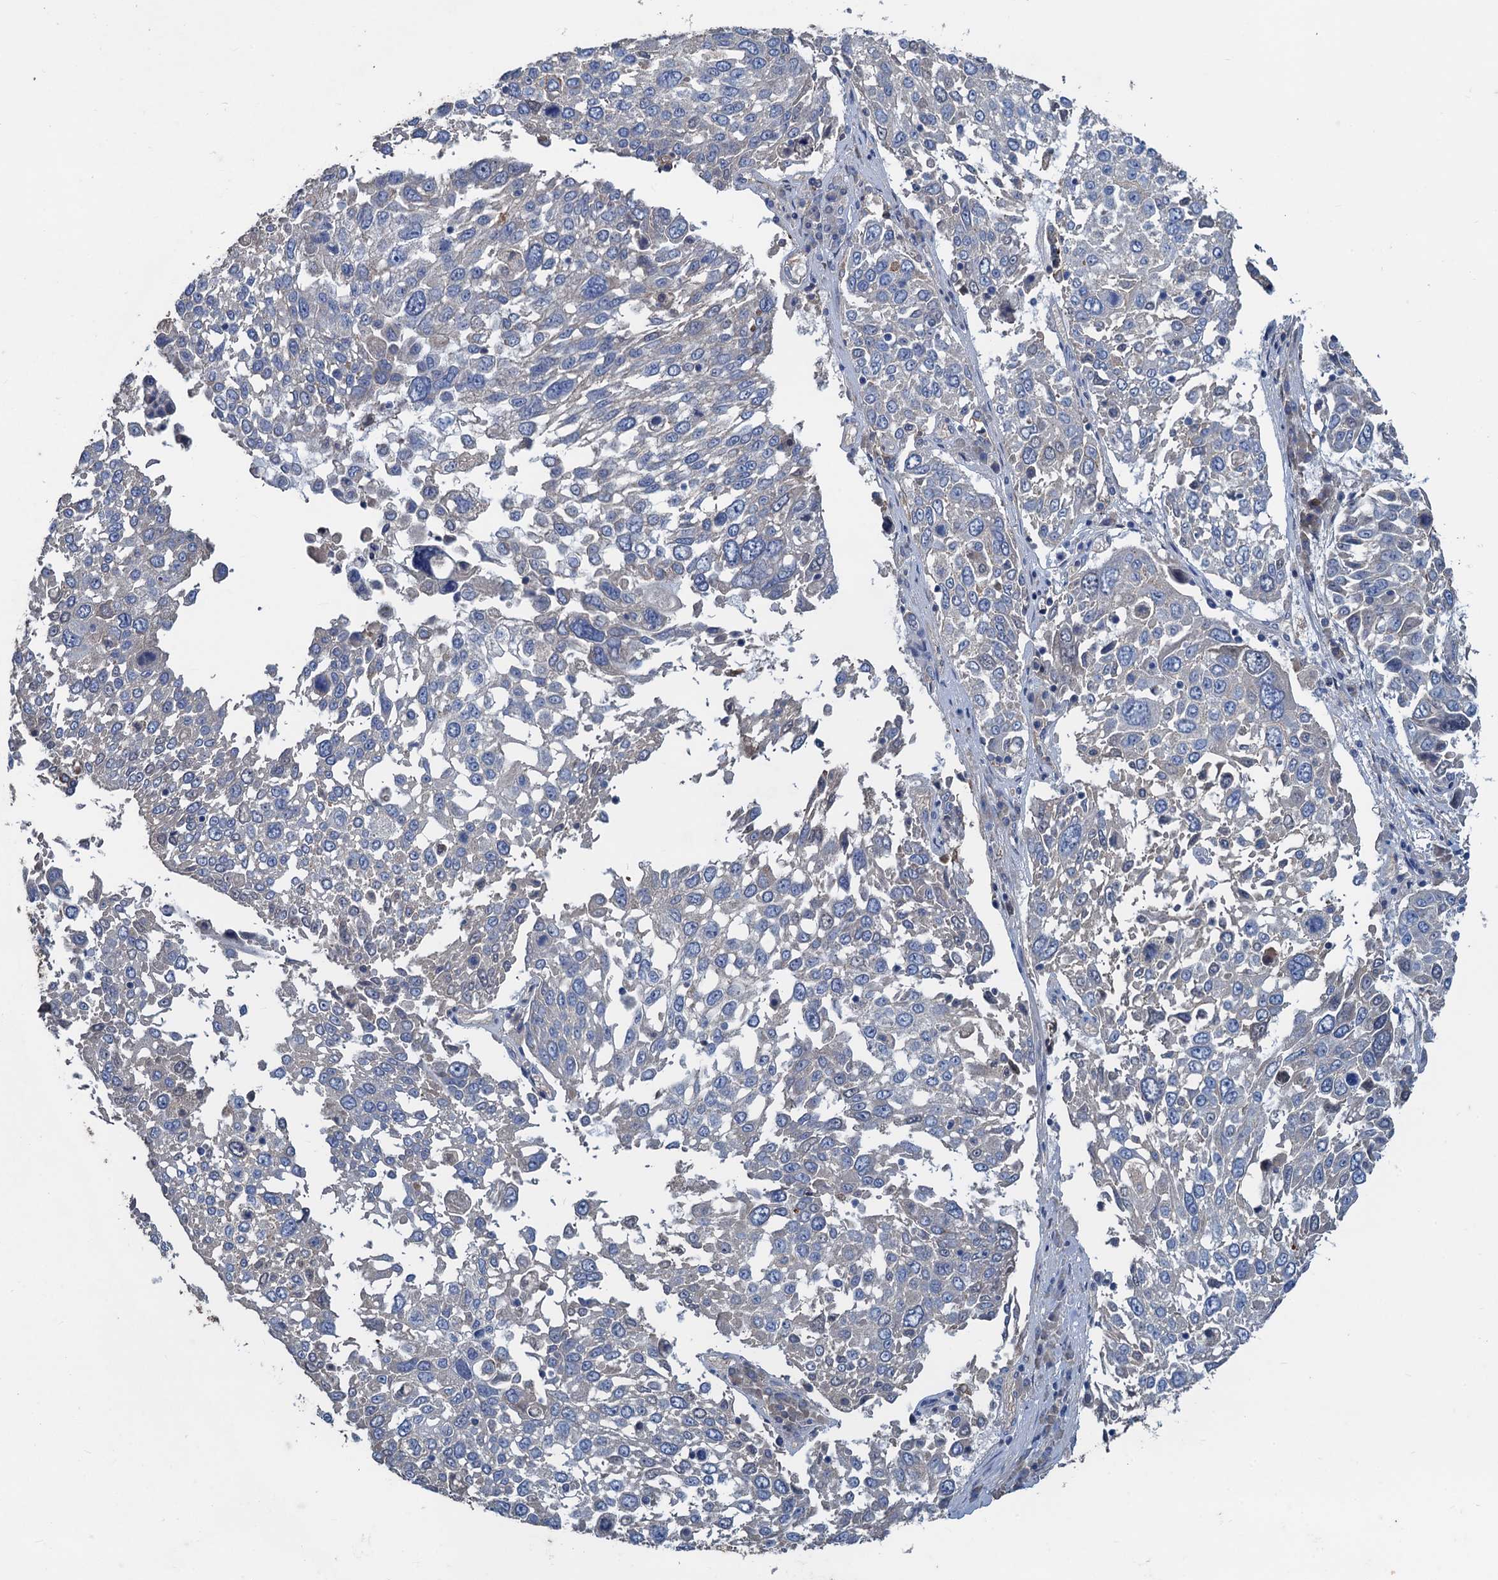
{"staining": {"intensity": "negative", "quantity": "none", "location": "none"}, "tissue": "lung cancer", "cell_type": "Tumor cells", "image_type": "cancer", "snomed": [{"axis": "morphology", "description": "Squamous cell carcinoma, NOS"}, {"axis": "topography", "description": "Lung"}], "caption": "This is a micrograph of IHC staining of lung squamous cell carcinoma, which shows no positivity in tumor cells. (IHC, brightfield microscopy, high magnification).", "gene": "SMCO3", "patient": {"sex": "male", "age": 65}}